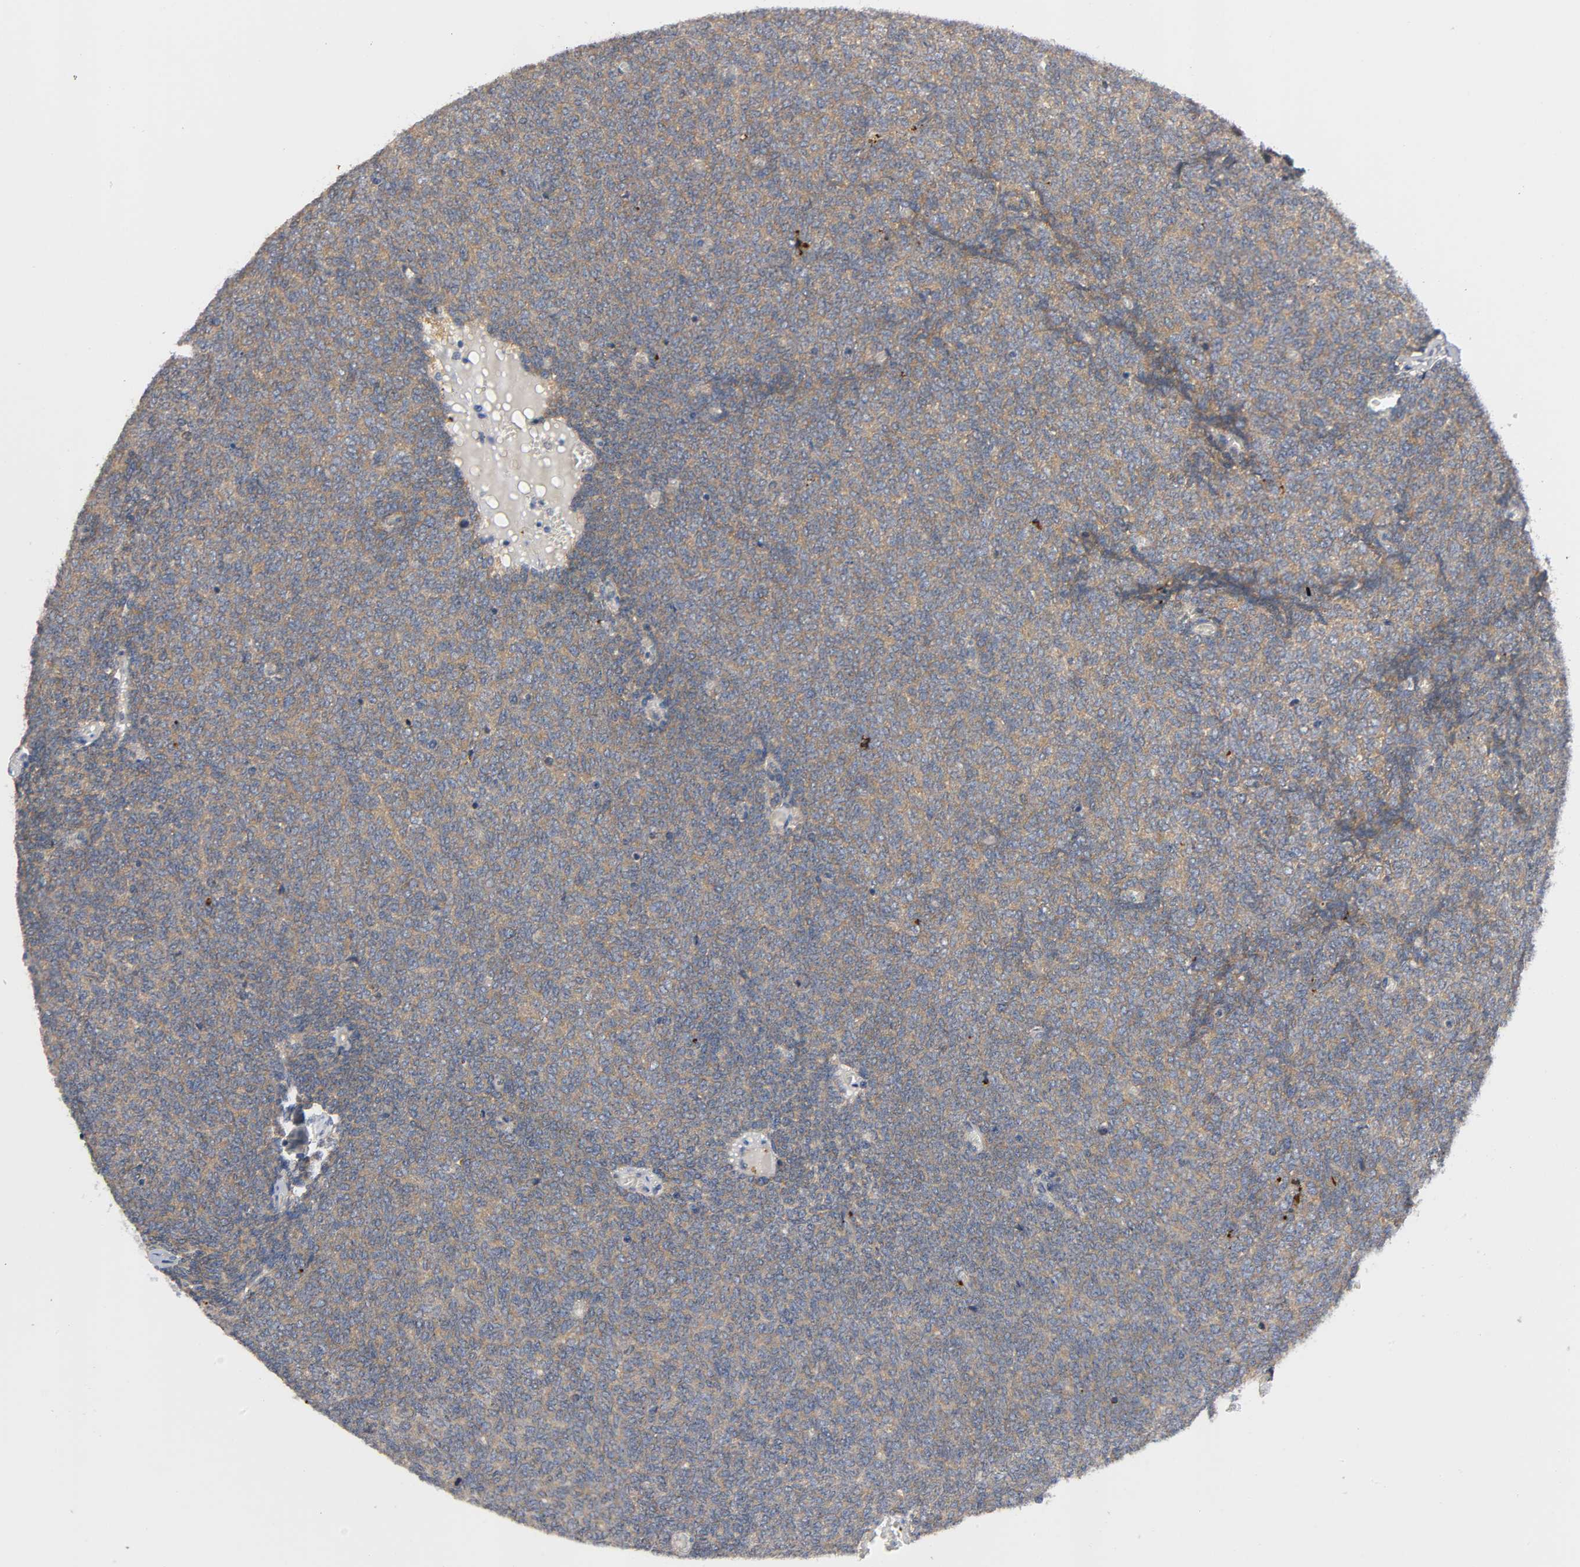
{"staining": {"intensity": "moderate", "quantity": ">75%", "location": "cytoplasmic/membranous"}, "tissue": "renal cancer", "cell_type": "Tumor cells", "image_type": "cancer", "snomed": [{"axis": "morphology", "description": "Neoplasm, malignant, NOS"}, {"axis": "topography", "description": "Kidney"}], "caption": "Immunohistochemistry of human renal neoplasm (malignant) demonstrates medium levels of moderate cytoplasmic/membranous positivity in about >75% of tumor cells.", "gene": "HDAC6", "patient": {"sex": "male", "age": 28}}